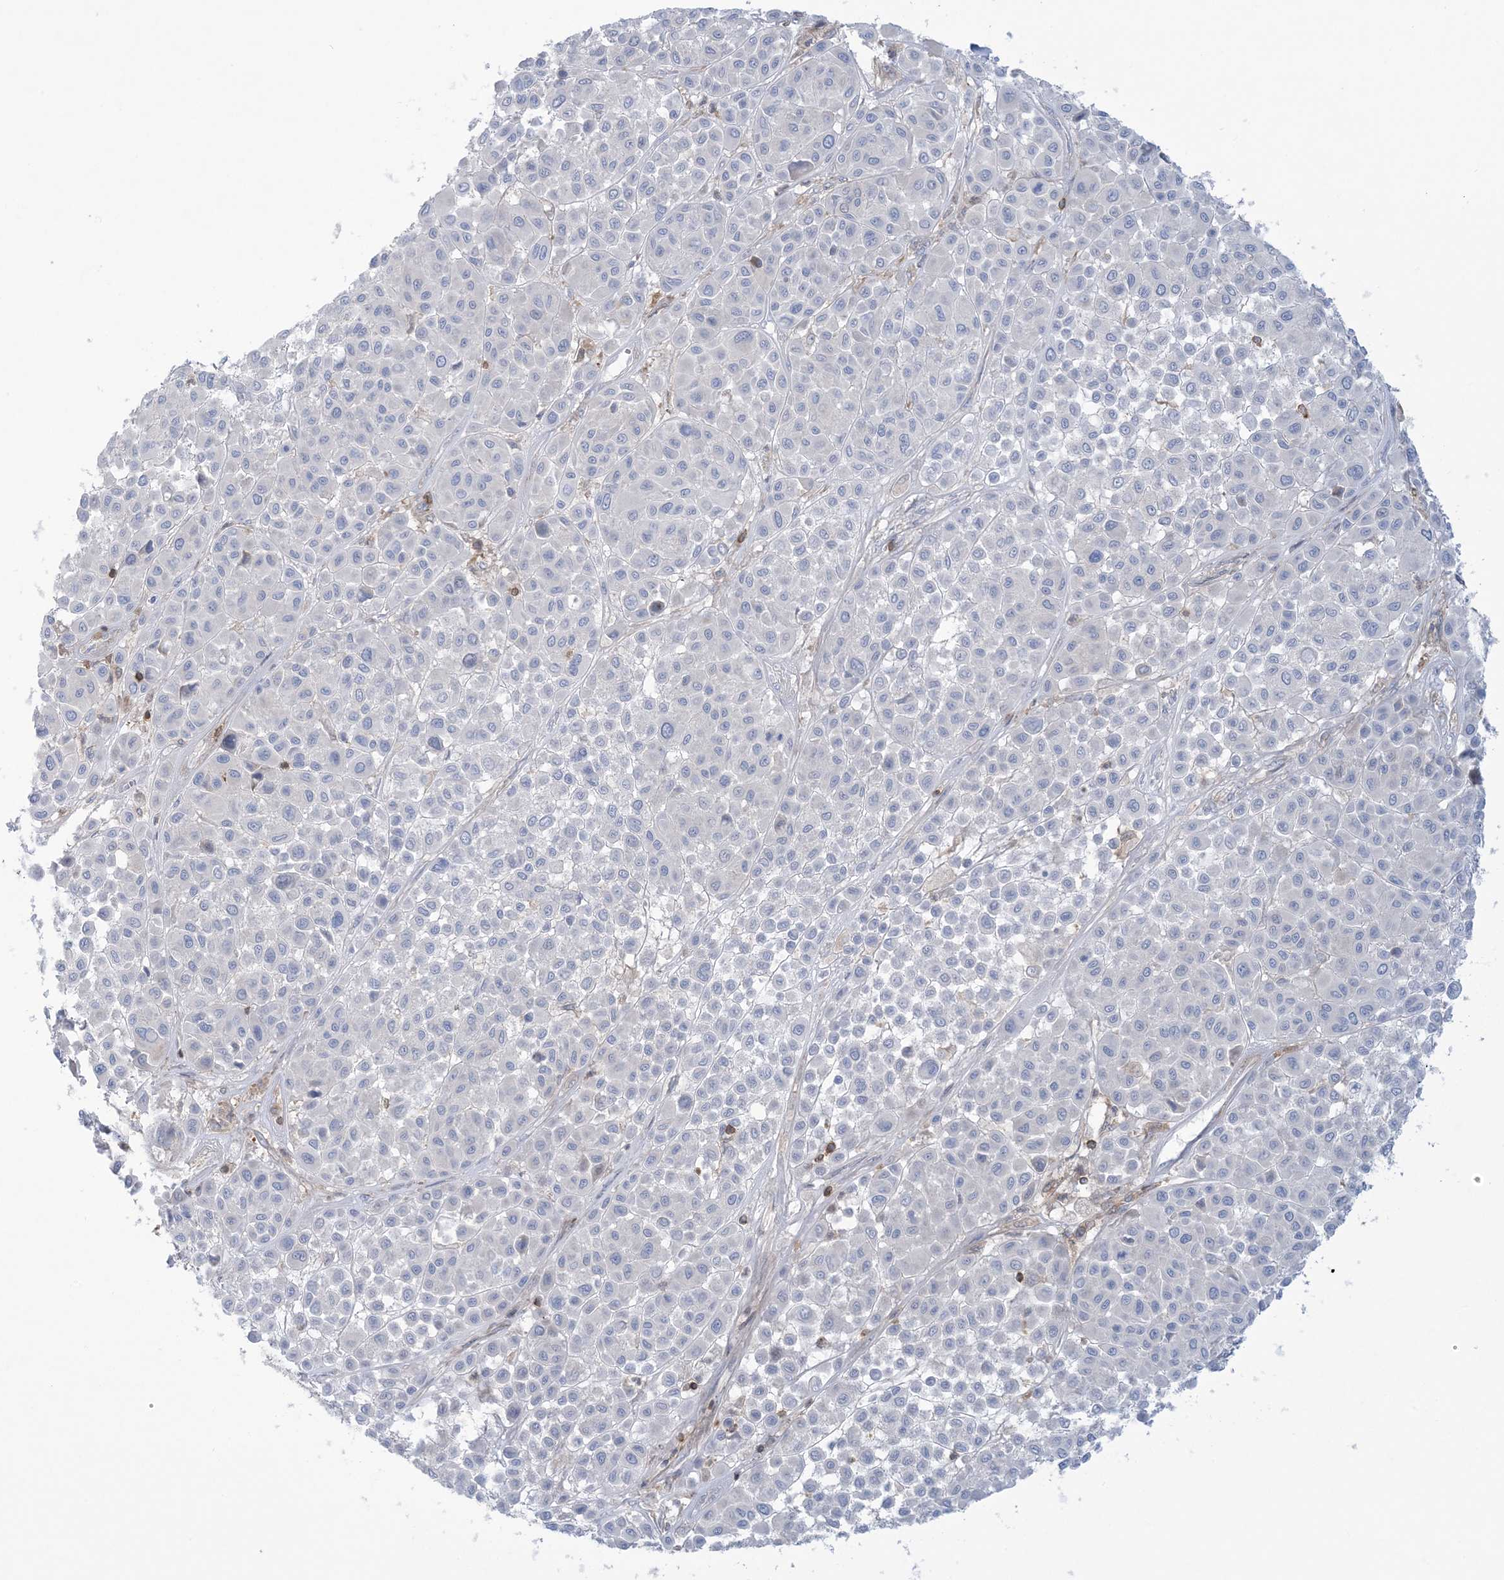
{"staining": {"intensity": "negative", "quantity": "none", "location": "none"}, "tissue": "melanoma", "cell_type": "Tumor cells", "image_type": "cancer", "snomed": [{"axis": "morphology", "description": "Malignant melanoma, Metastatic site"}, {"axis": "topography", "description": "Soft tissue"}], "caption": "A photomicrograph of melanoma stained for a protein displays no brown staining in tumor cells.", "gene": "ARHGAP30", "patient": {"sex": "male", "age": 41}}